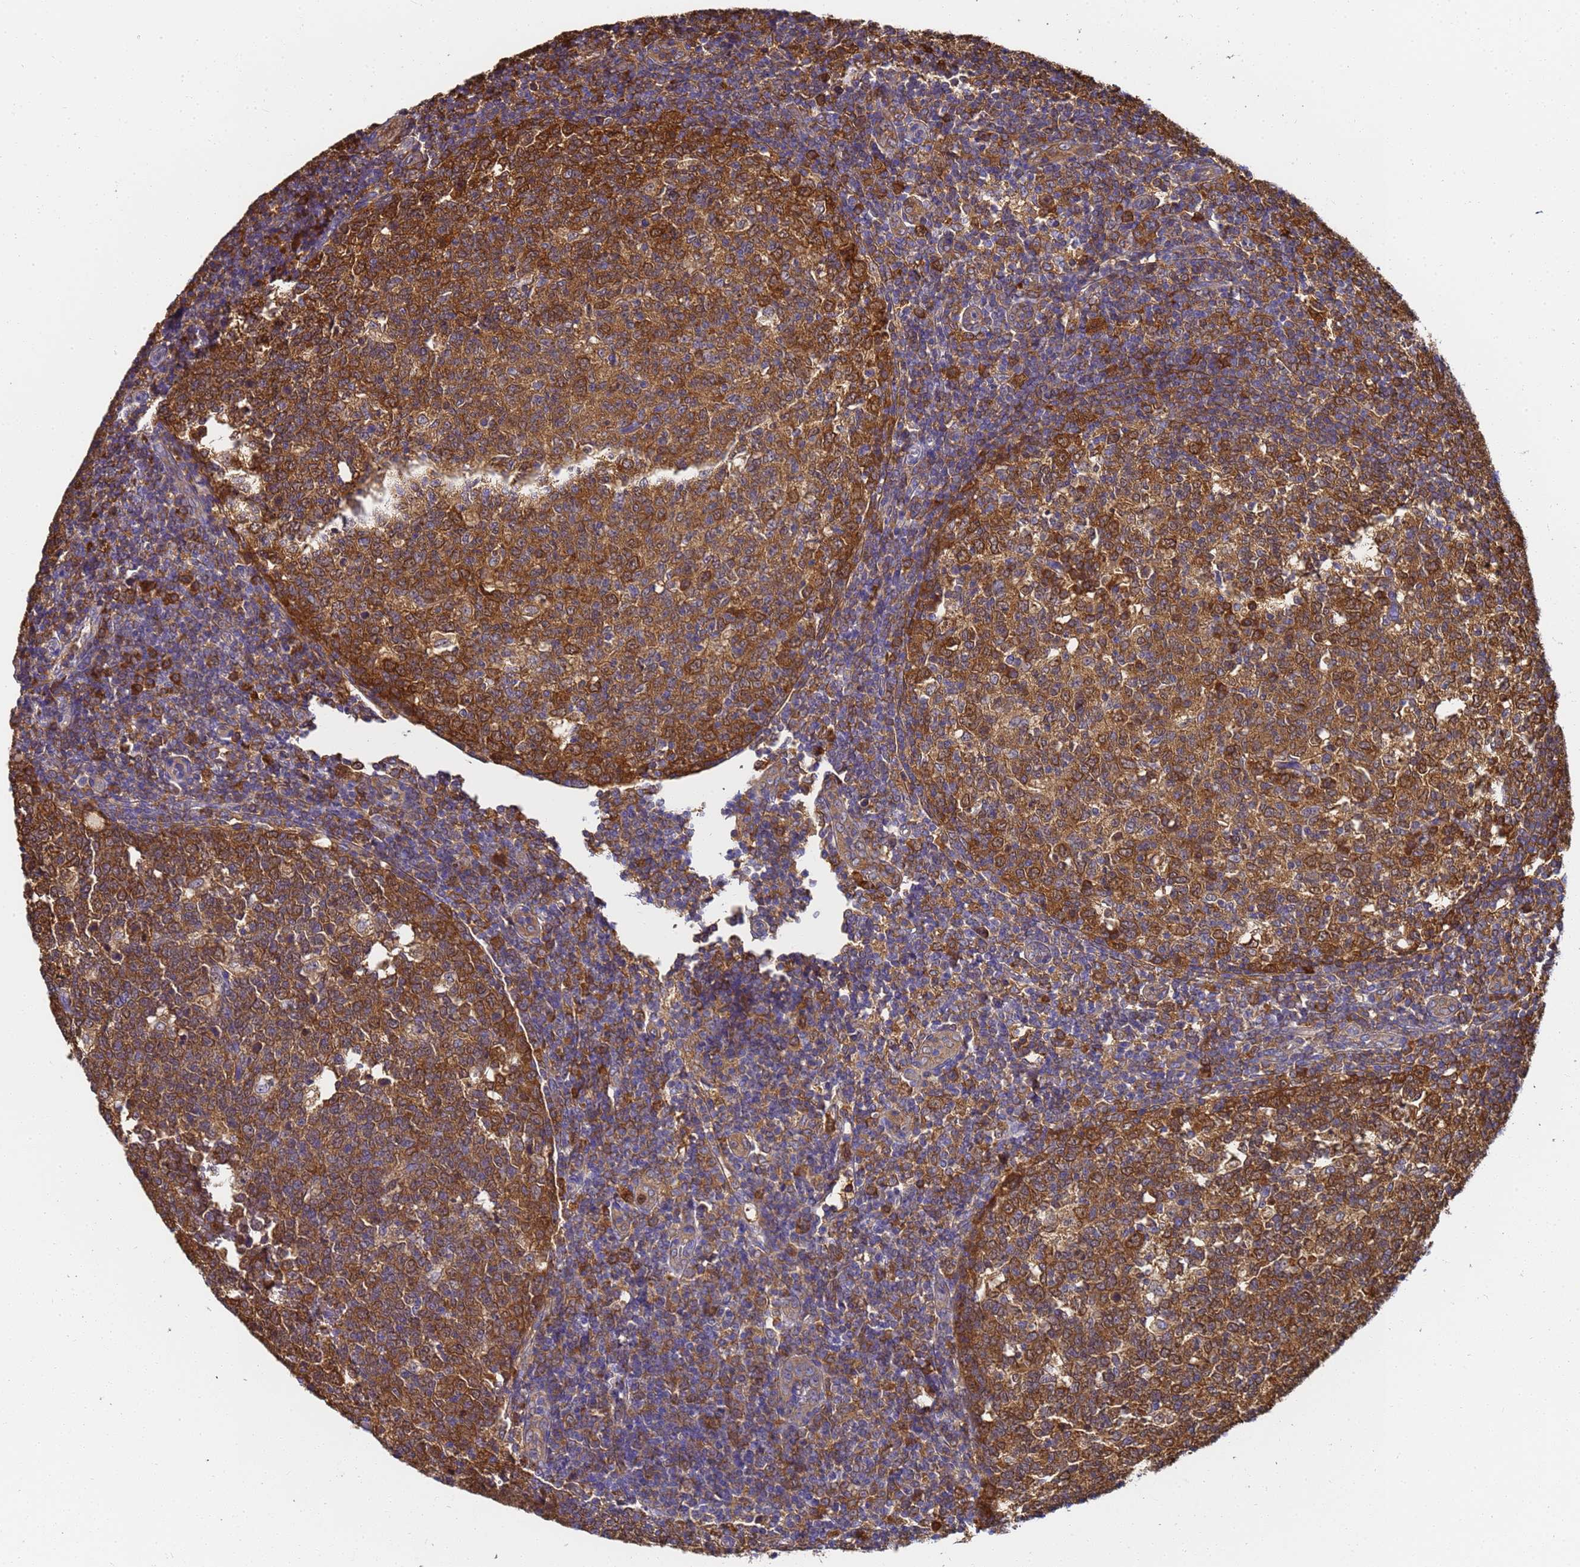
{"staining": {"intensity": "moderate", "quantity": ">75%", "location": "cytoplasmic/membranous"}, "tissue": "tonsil", "cell_type": "Germinal center cells", "image_type": "normal", "snomed": [{"axis": "morphology", "description": "Normal tissue, NOS"}, {"axis": "topography", "description": "Tonsil"}], "caption": "Moderate cytoplasmic/membranous positivity is appreciated in about >75% of germinal center cells in benign tonsil.", "gene": "NME1", "patient": {"sex": "female", "age": 19}}